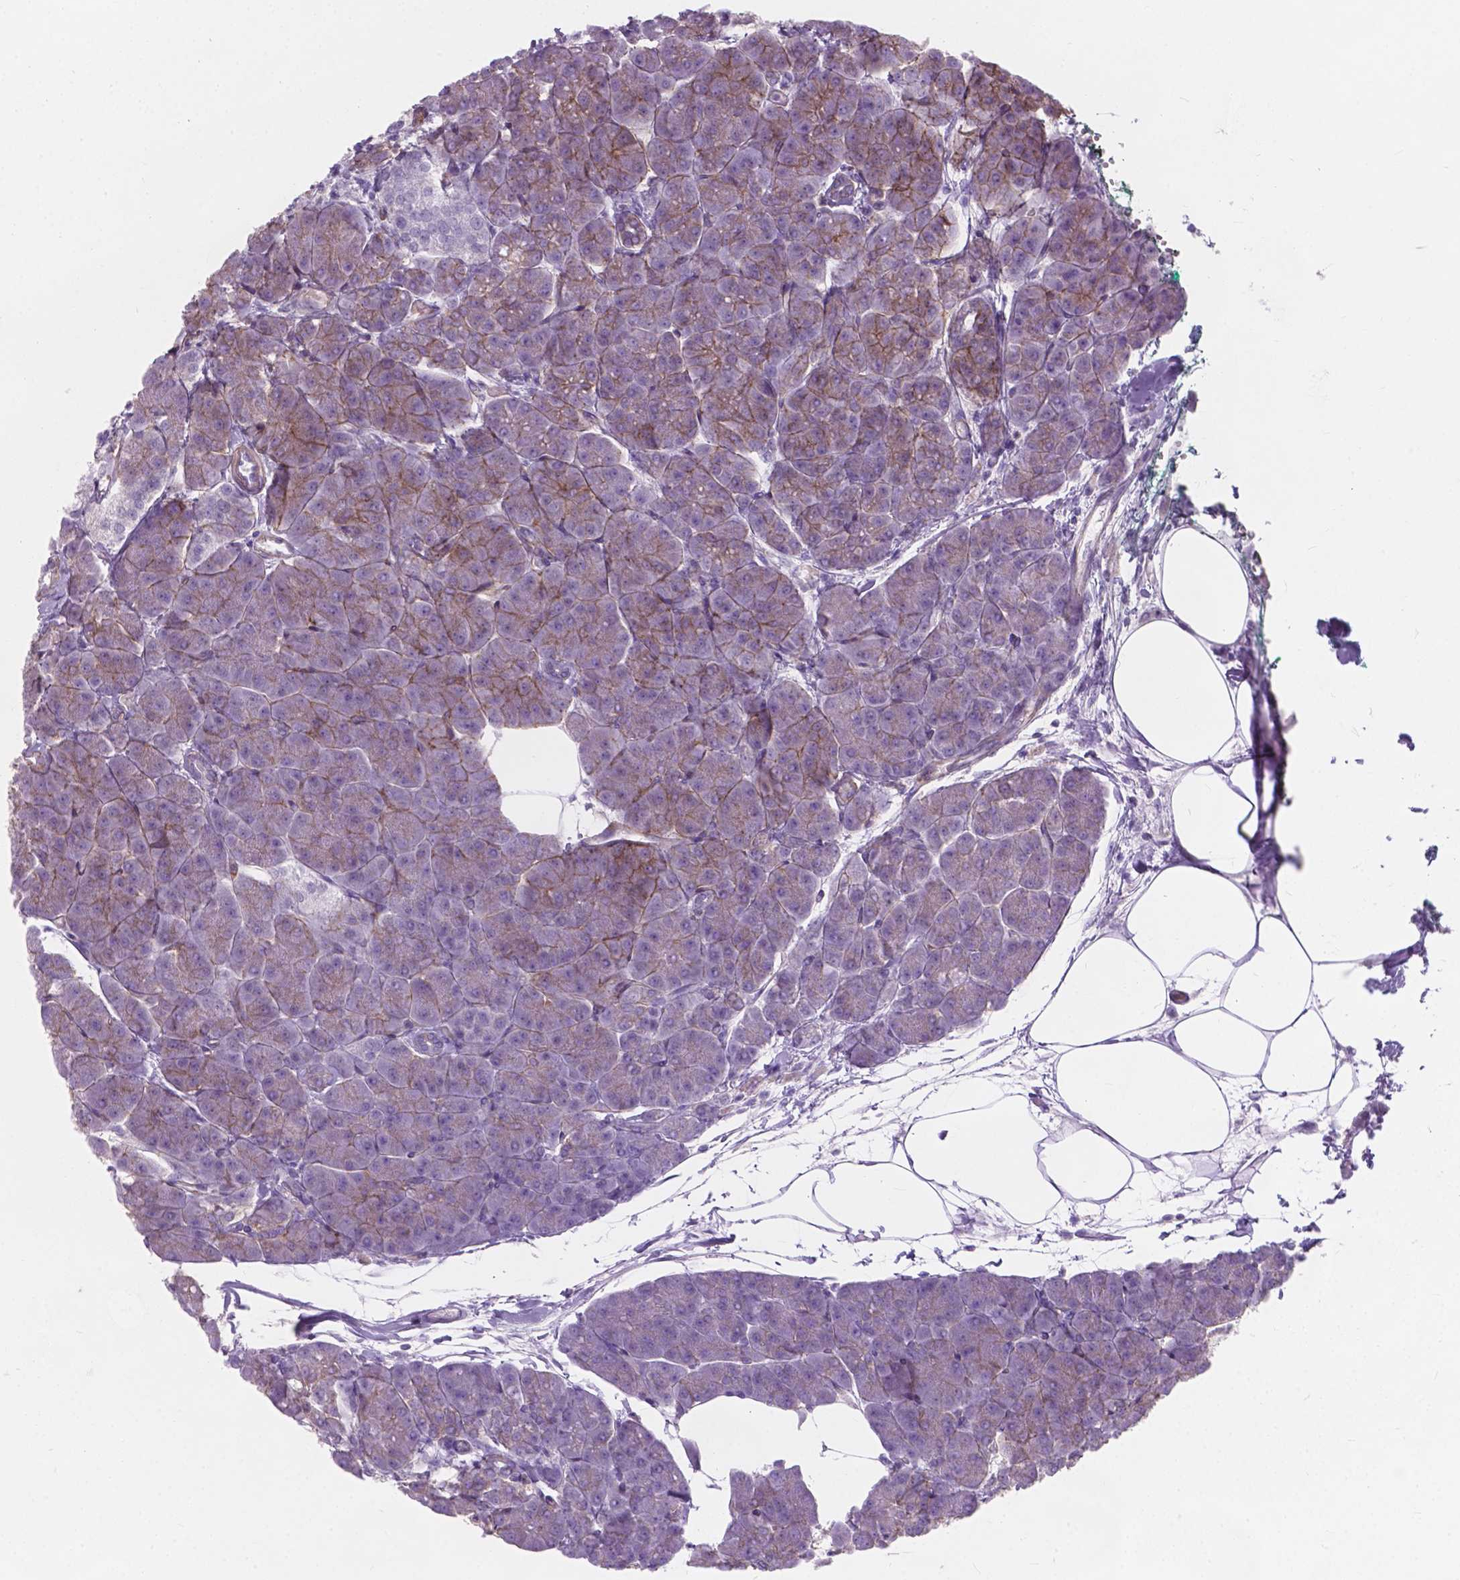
{"staining": {"intensity": "weak", "quantity": "<25%", "location": "cytoplasmic/membranous"}, "tissue": "pancreas", "cell_type": "Exocrine glandular cells", "image_type": "normal", "snomed": [{"axis": "morphology", "description": "Normal tissue, NOS"}, {"axis": "topography", "description": "Adipose tissue"}, {"axis": "topography", "description": "Pancreas"}, {"axis": "topography", "description": "Peripheral nerve tissue"}], "caption": "A micrograph of human pancreas is negative for staining in exocrine glandular cells. (Brightfield microscopy of DAB immunohistochemistry at high magnification).", "gene": "KIAA0040", "patient": {"sex": "female", "age": 58}}